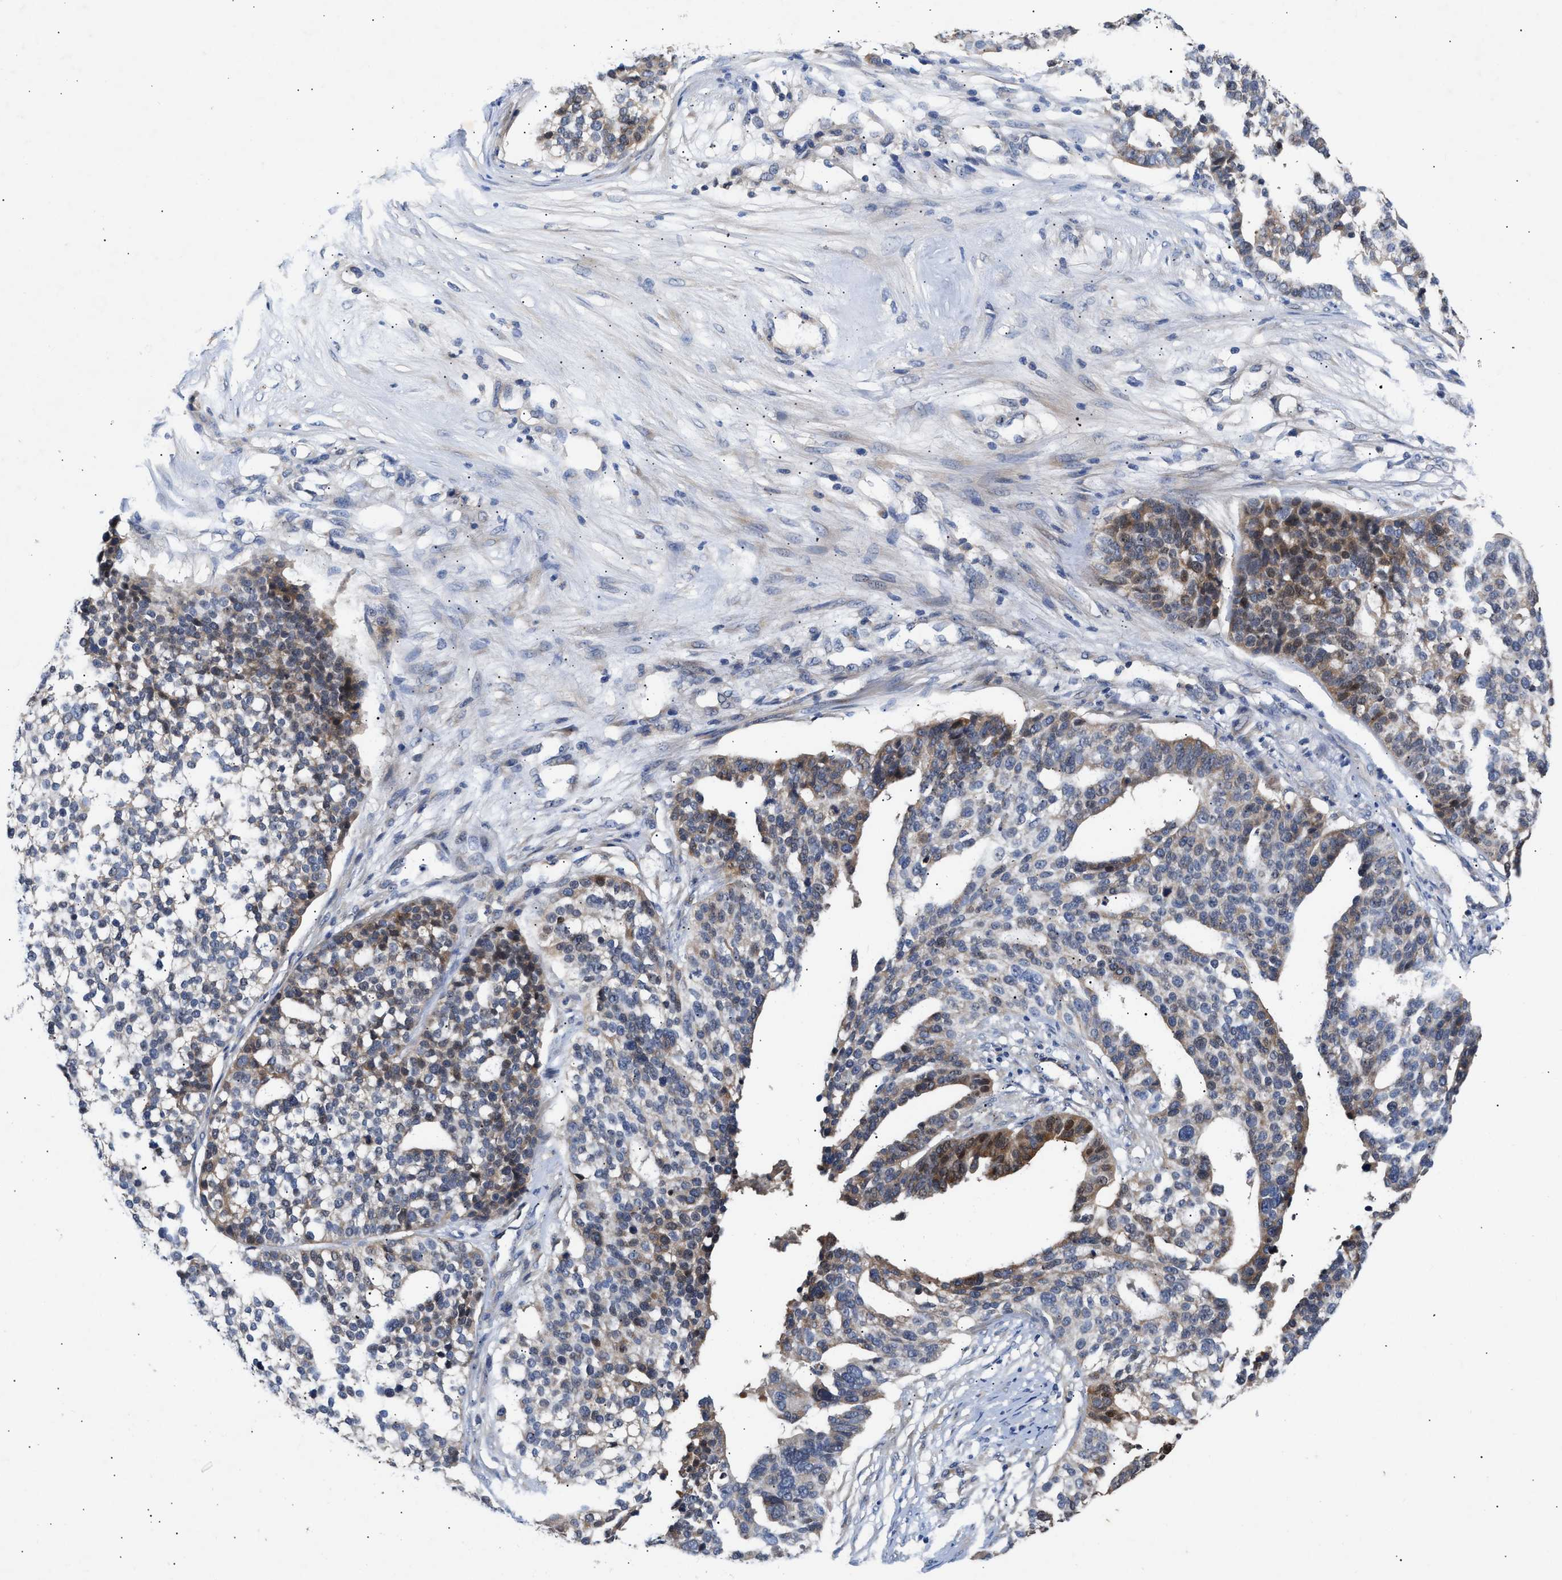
{"staining": {"intensity": "moderate", "quantity": "<25%", "location": "cytoplasmic/membranous"}, "tissue": "ovarian cancer", "cell_type": "Tumor cells", "image_type": "cancer", "snomed": [{"axis": "morphology", "description": "Cystadenocarcinoma, serous, NOS"}, {"axis": "topography", "description": "Ovary"}], "caption": "DAB (3,3'-diaminobenzidine) immunohistochemical staining of ovarian cancer reveals moderate cytoplasmic/membranous protein staining in about <25% of tumor cells.", "gene": "CCDC146", "patient": {"sex": "female", "age": 59}}